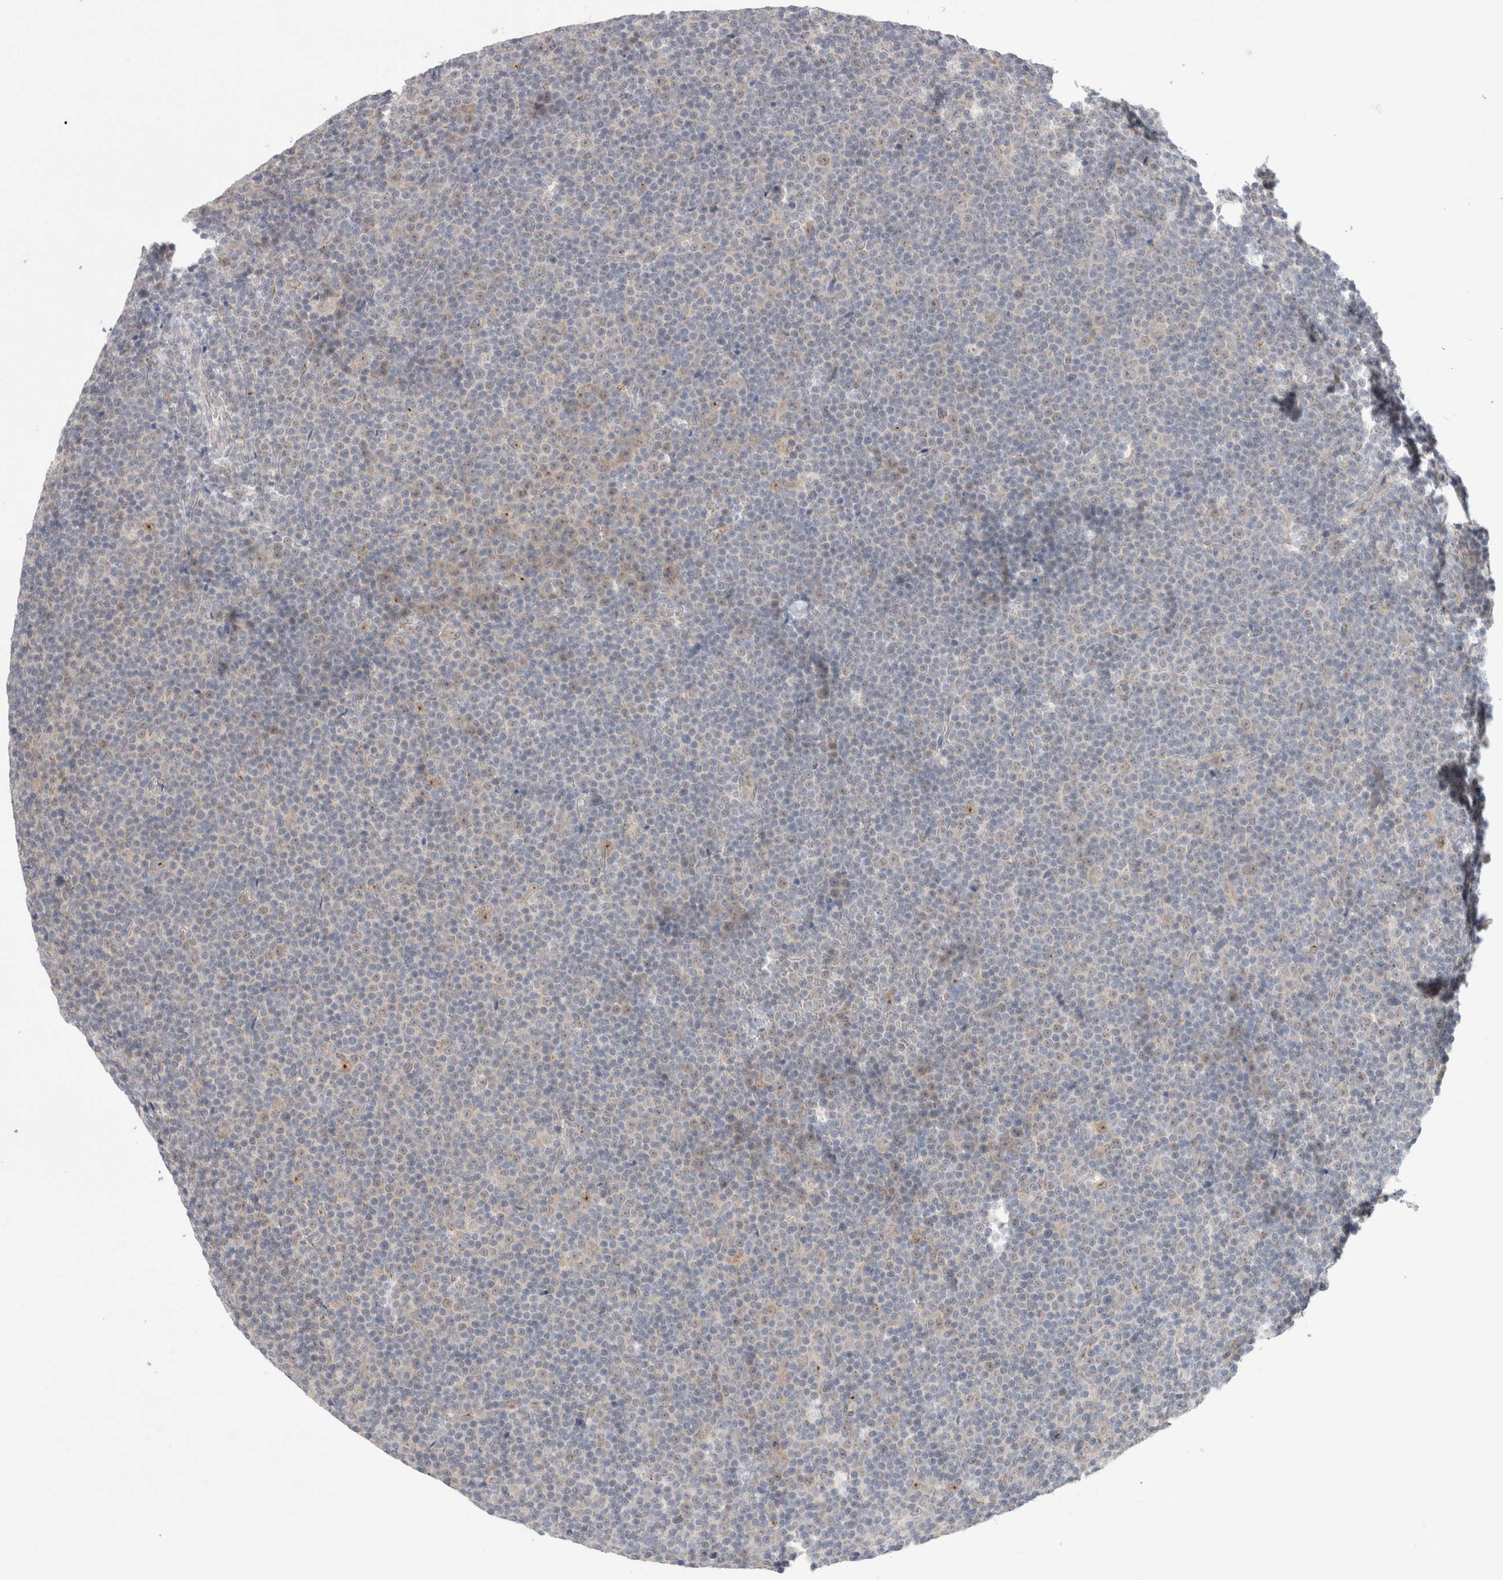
{"staining": {"intensity": "negative", "quantity": "none", "location": "none"}, "tissue": "lymphoma", "cell_type": "Tumor cells", "image_type": "cancer", "snomed": [{"axis": "morphology", "description": "Malignant lymphoma, non-Hodgkin's type, Low grade"}, {"axis": "topography", "description": "Lymph node"}], "caption": "Tumor cells are negative for protein expression in human malignant lymphoma, non-Hodgkin's type (low-grade).", "gene": "BICD2", "patient": {"sex": "female", "age": 67}}